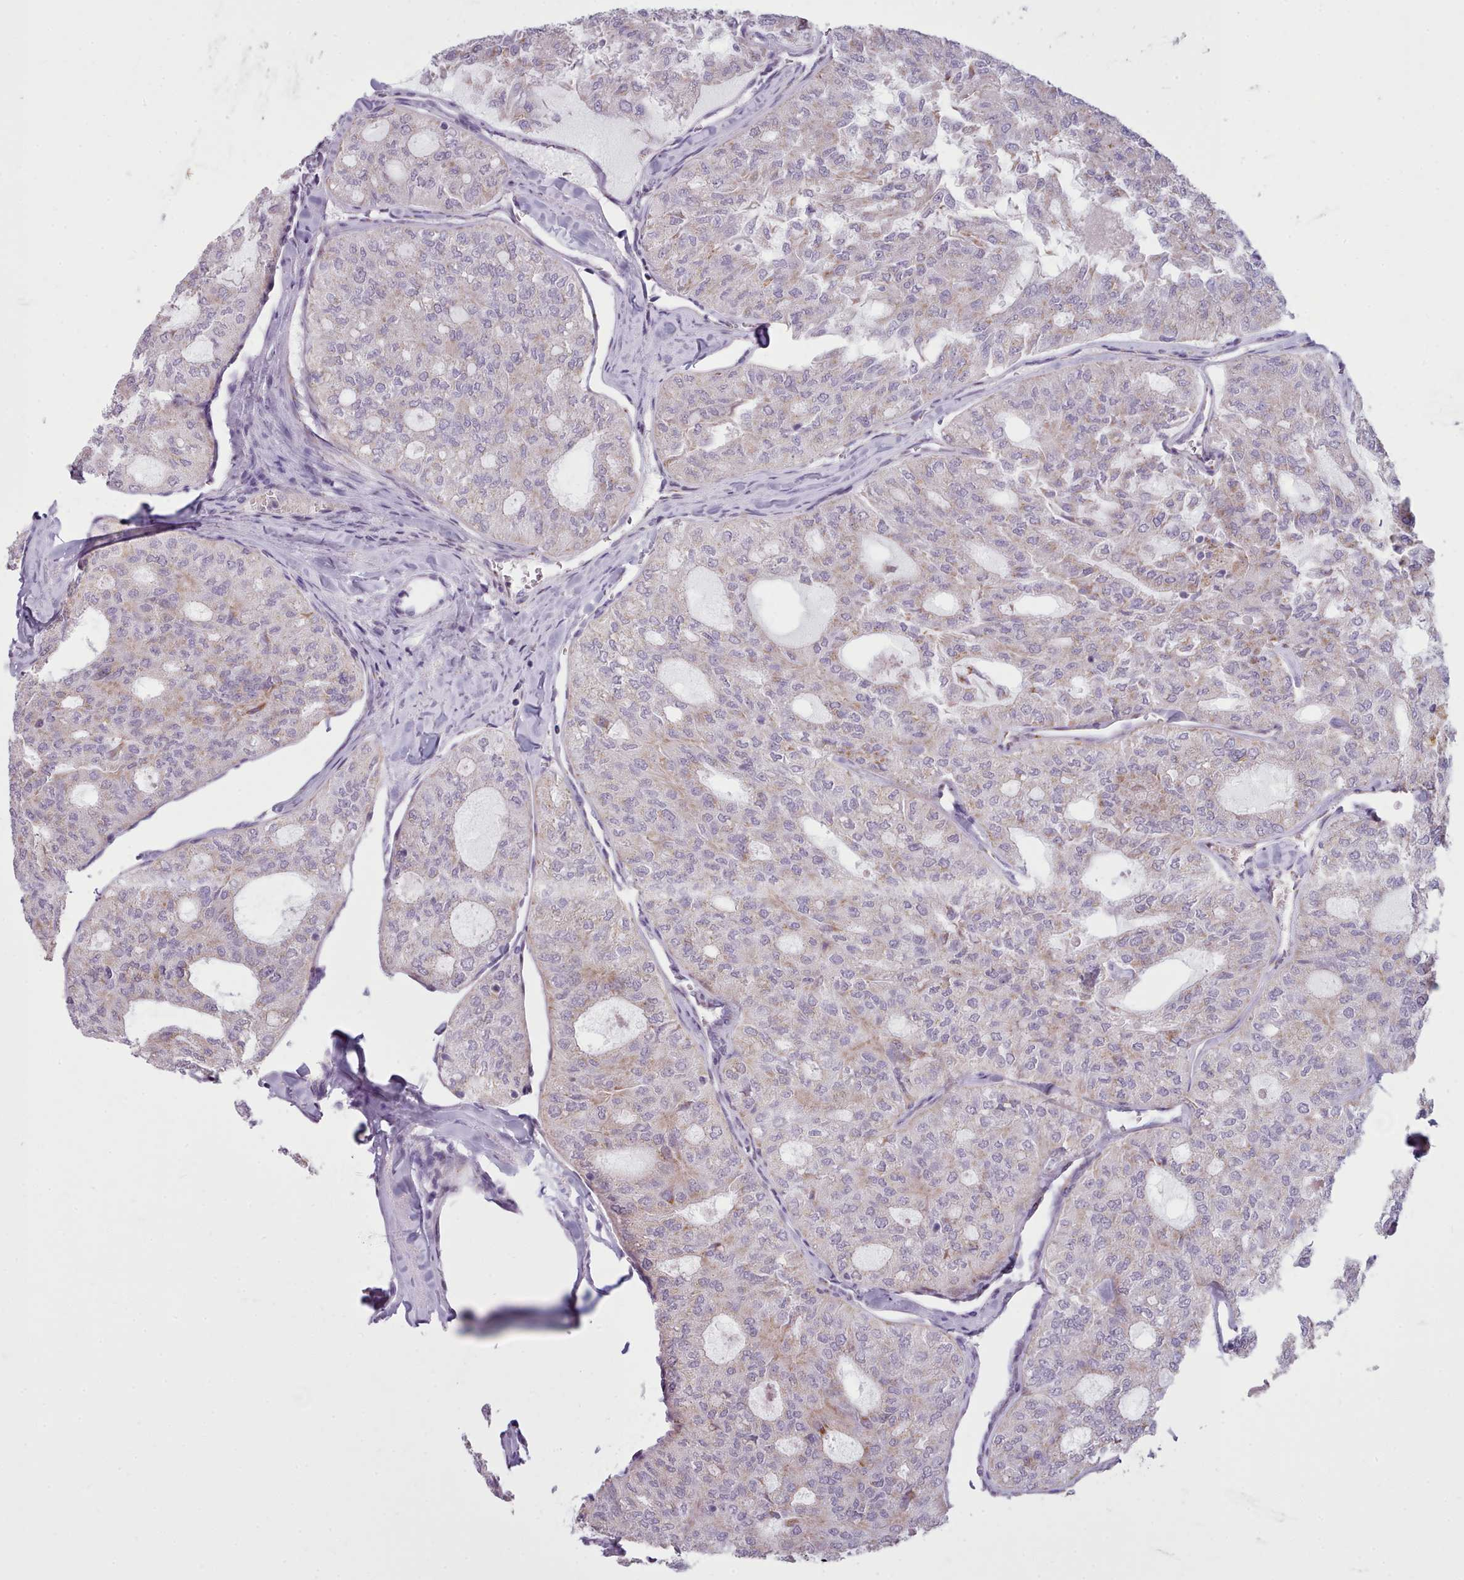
{"staining": {"intensity": "weak", "quantity": "<25%", "location": "cytoplasmic/membranous"}, "tissue": "thyroid cancer", "cell_type": "Tumor cells", "image_type": "cancer", "snomed": [{"axis": "morphology", "description": "Follicular adenoma carcinoma, NOS"}, {"axis": "topography", "description": "Thyroid gland"}], "caption": "Tumor cells are negative for protein expression in human follicular adenoma carcinoma (thyroid).", "gene": "SLC52A3", "patient": {"sex": "male", "age": 75}}